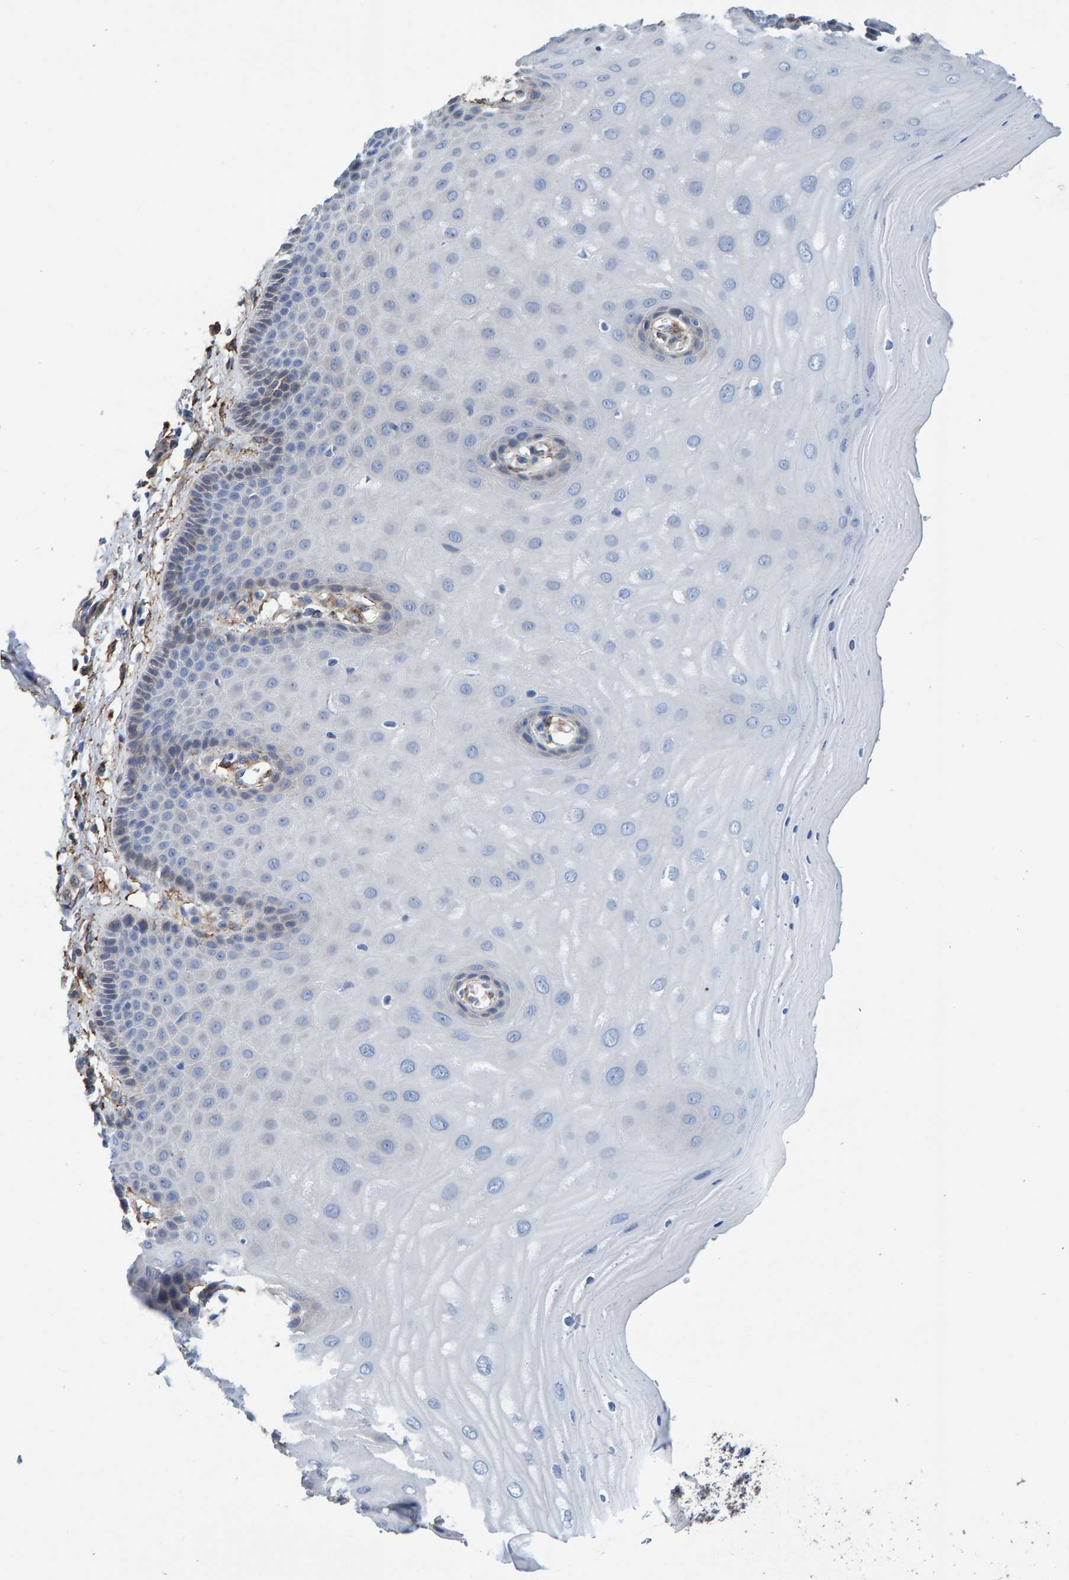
{"staining": {"intensity": "negative", "quantity": "none", "location": "none"}, "tissue": "cervix", "cell_type": "Glandular cells", "image_type": "normal", "snomed": [{"axis": "morphology", "description": "Normal tissue, NOS"}, {"axis": "topography", "description": "Cervix"}], "caption": "Micrograph shows no significant protein staining in glandular cells of benign cervix. Brightfield microscopy of immunohistochemistry (IHC) stained with DAB (3,3'-diaminobenzidine) (brown) and hematoxylin (blue), captured at high magnification.", "gene": "LRP1", "patient": {"sex": "female", "age": 55}}